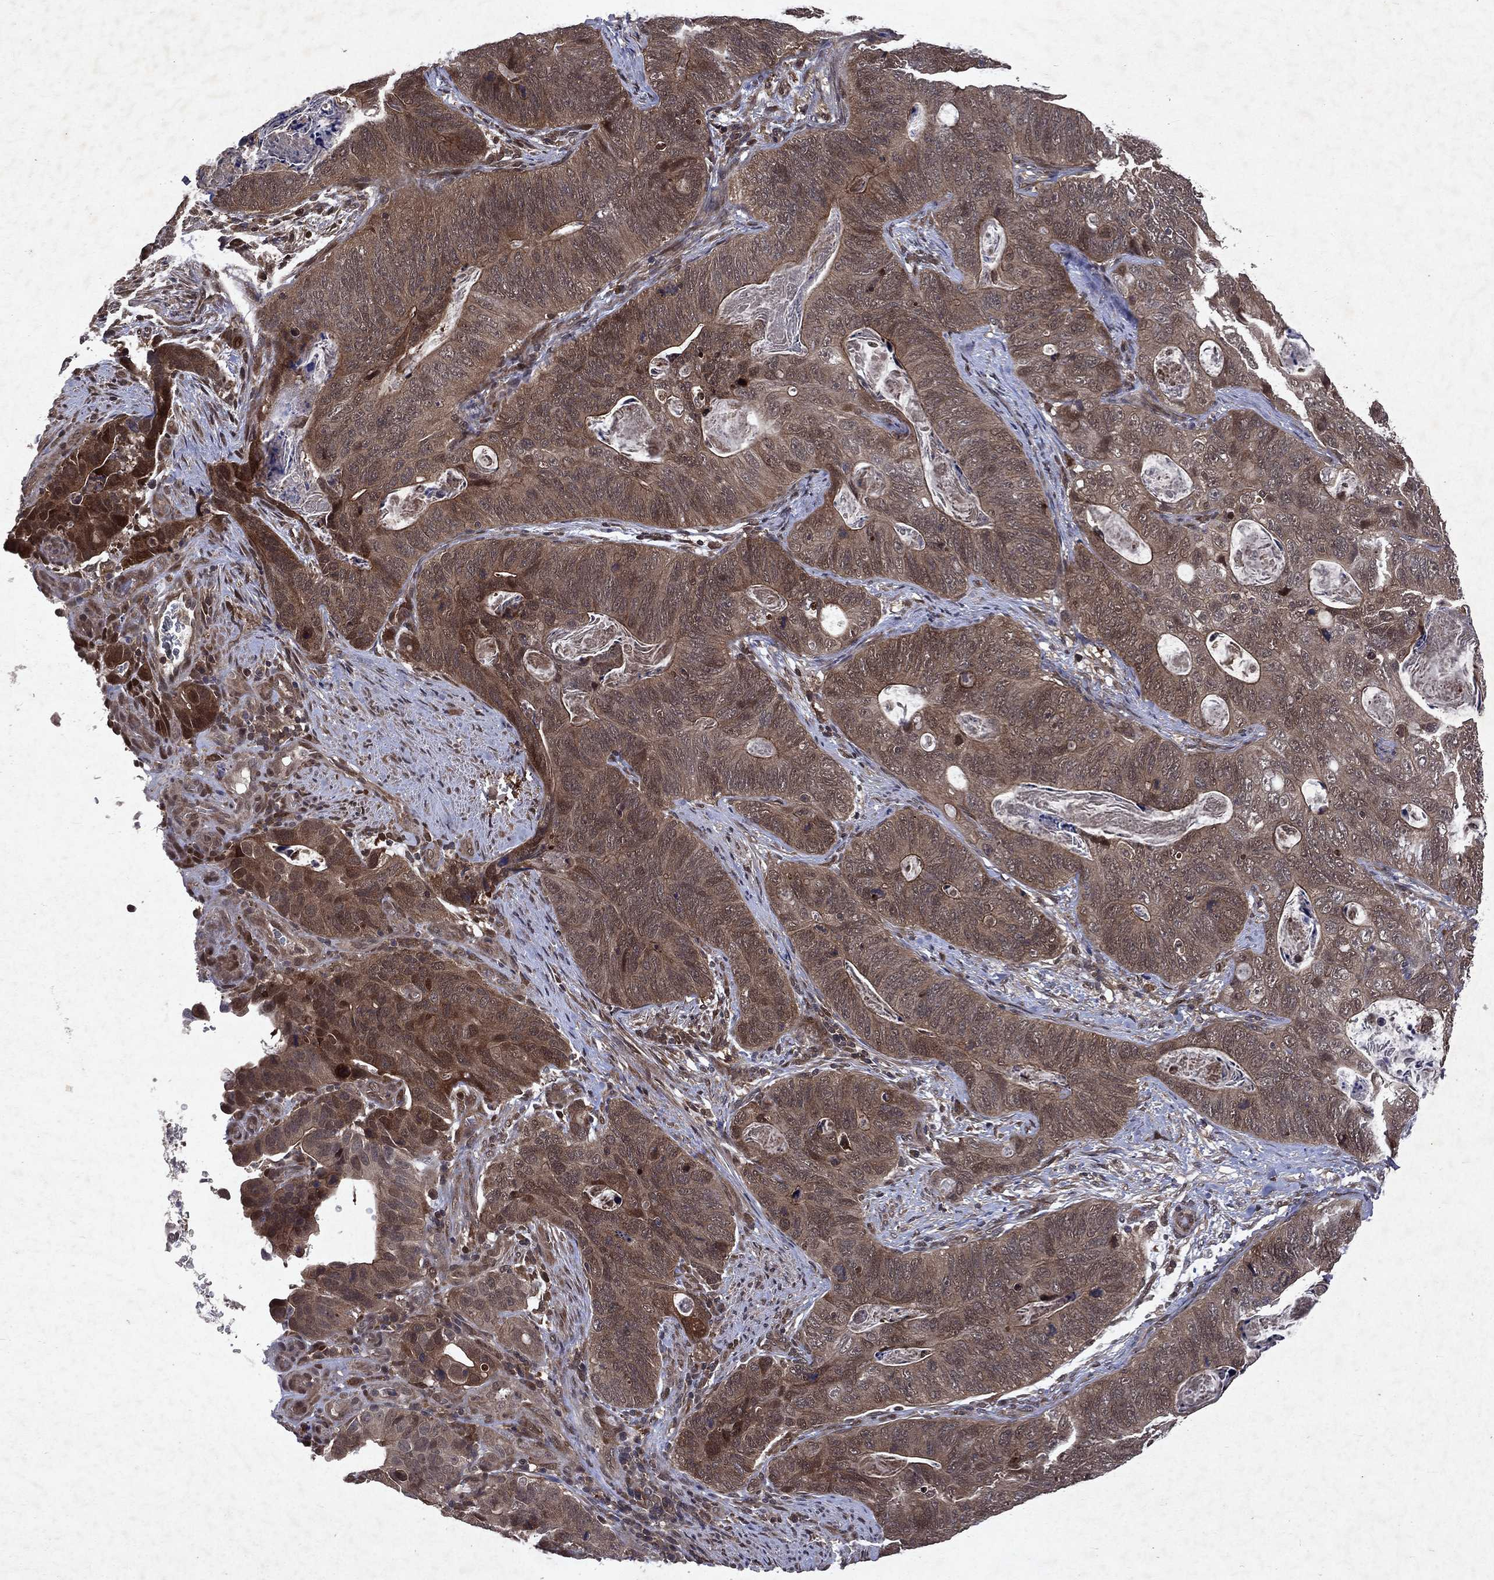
{"staining": {"intensity": "moderate", "quantity": "25%-75%", "location": "cytoplasmic/membranous"}, "tissue": "stomach cancer", "cell_type": "Tumor cells", "image_type": "cancer", "snomed": [{"axis": "morphology", "description": "Normal tissue, NOS"}, {"axis": "morphology", "description": "Adenocarcinoma, NOS"}, {"axis": "topography", "description": "Stomach"}], "caption": "A brown stain highlights moderate cytoplasmic/membranous positivity of a protein in human stomach cancer (adenocarcinoma) tumor cells.", "gene": "MTAP", "patient": {"sex": "female", "age": 89}}